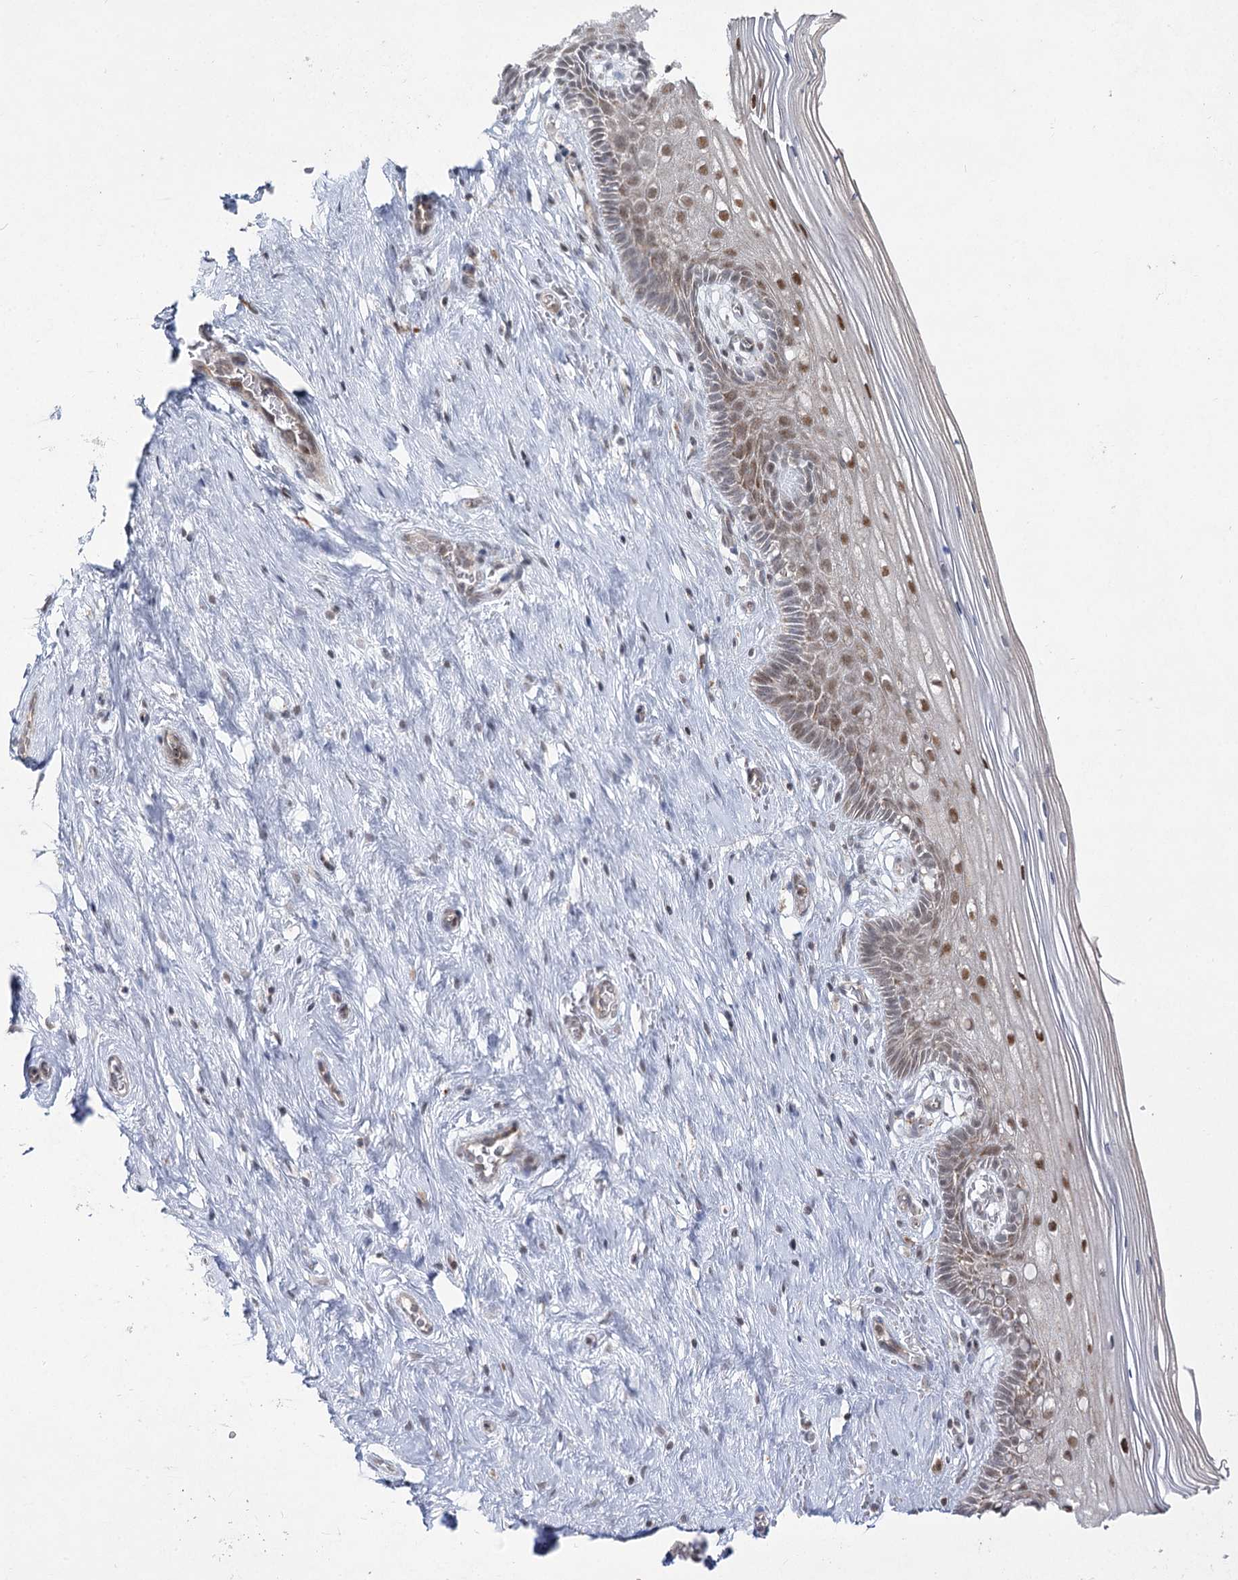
{"staining": {"intensity": "moderate", "quantity": "25%-75%", "location": "cytoplasmic/membranous"}, "tissue": "cervix", "cell_type": "Glandular cells", "image_type": "normal", "snomed": [{"axis": "morphology", "description": "Normal tissue, NOS"}, {"axis": "topography", "description": "Cervix"}], "caption": "Moderate cytoplasmic/membranous expression for a protein is seen in about 25%-75% of glandular cells of normal cervix using immunohistochemistry.", "gene": "SLC4A1AP", "patient": {"sex": "female", "age": 33}}